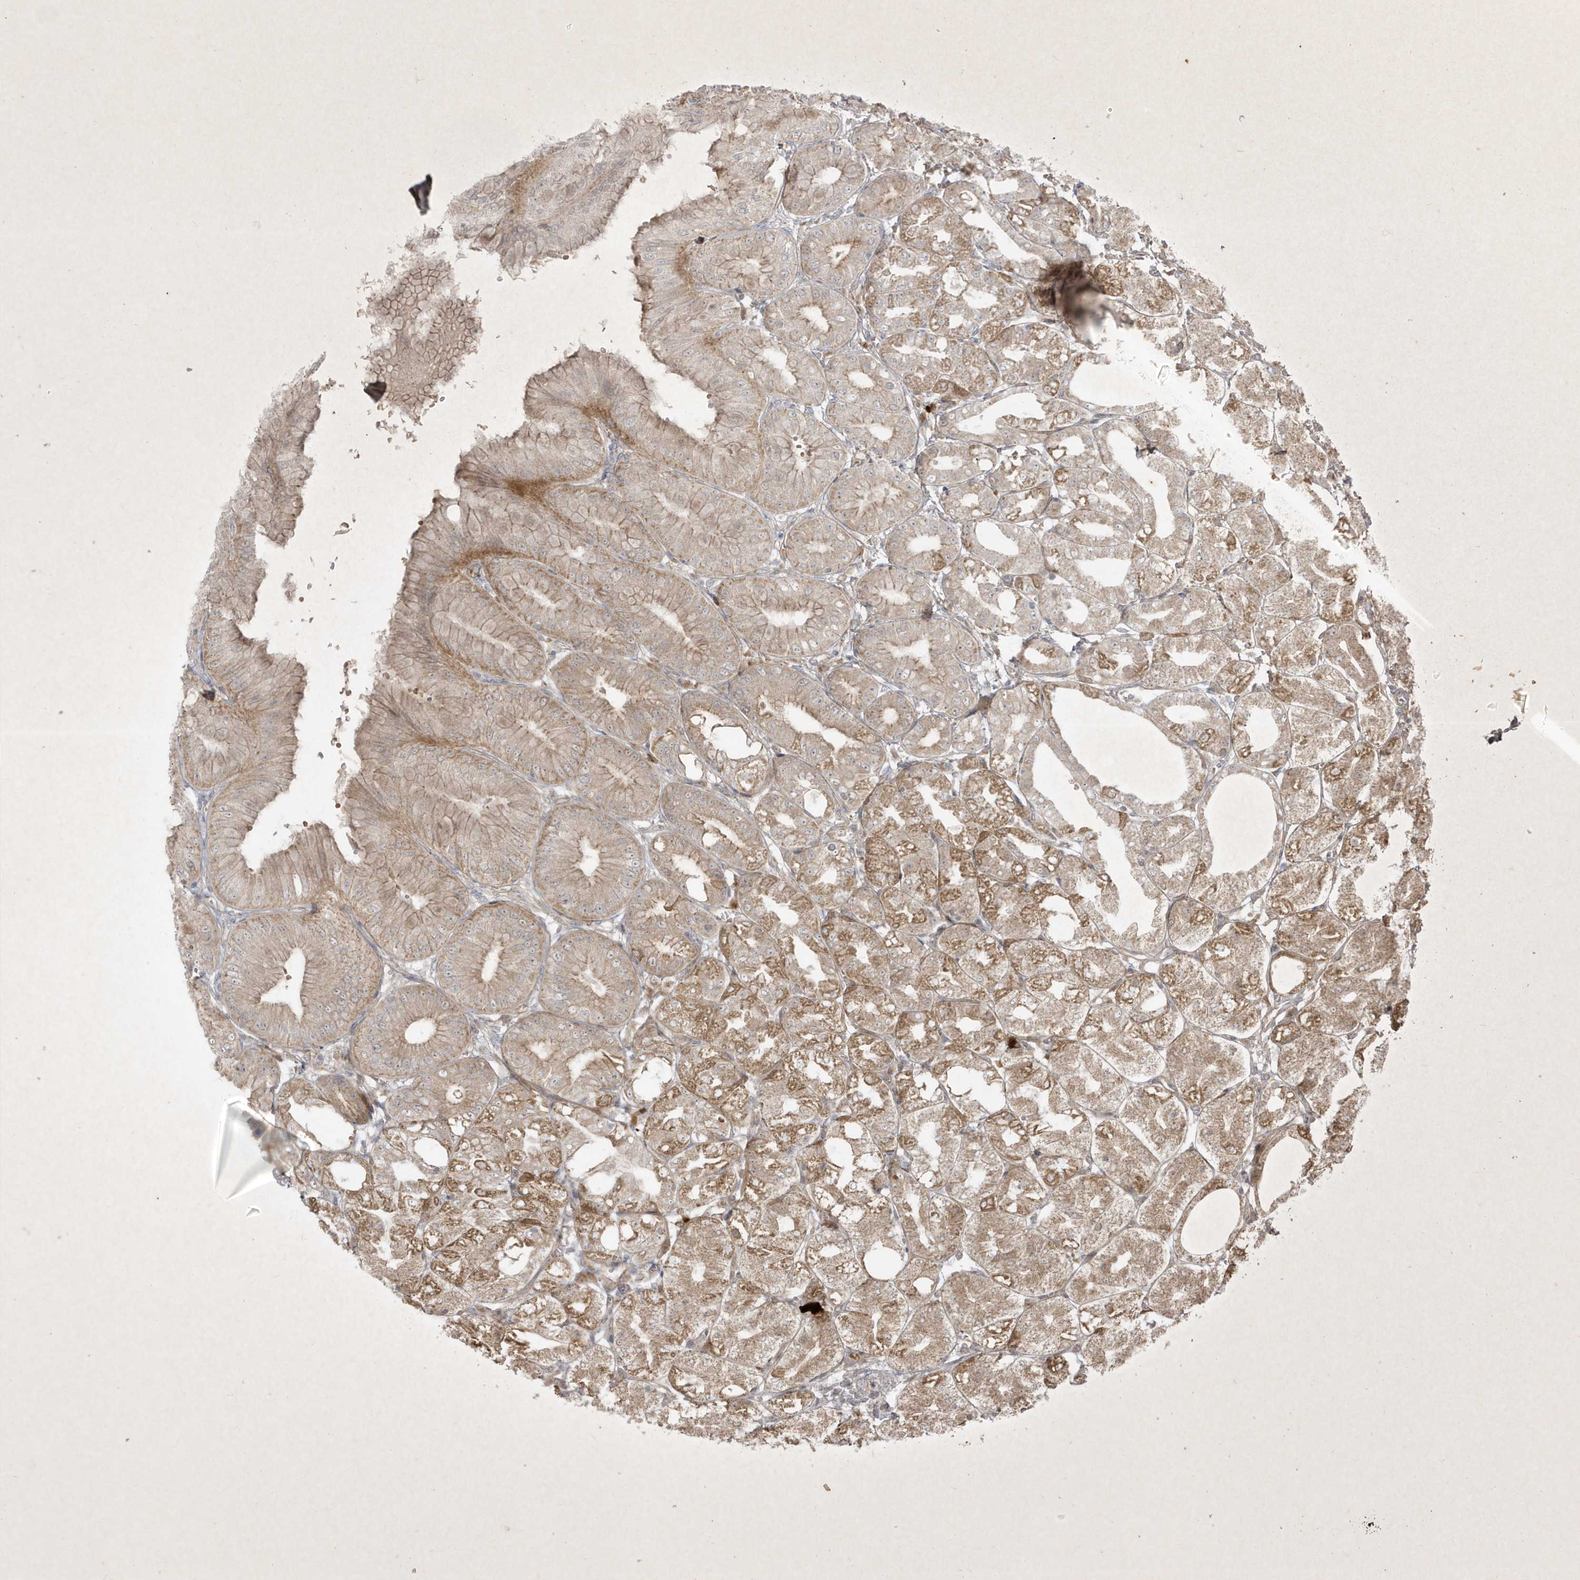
{"staining": {"intensity": "moderate", "quantity": ">75%", "location": "cytoplasmic/membranous"}, "tissue": "stomach", "cell_type": "Glandular cells", "image_type": "normal", "snomed": [{"axis": "morphology", "description": "Normal tissue, NOS"}, {"axis": "topography", "description": "Stomach, lower"}], "caption": "Immunohistochemical staining of normal human stomach exhibits medium levels of moderate cytoplasmic/membranous staining in about >75% of glandular cells.", "gene": "FAM83C", "patient": {"sex": "male", "age": 71}}